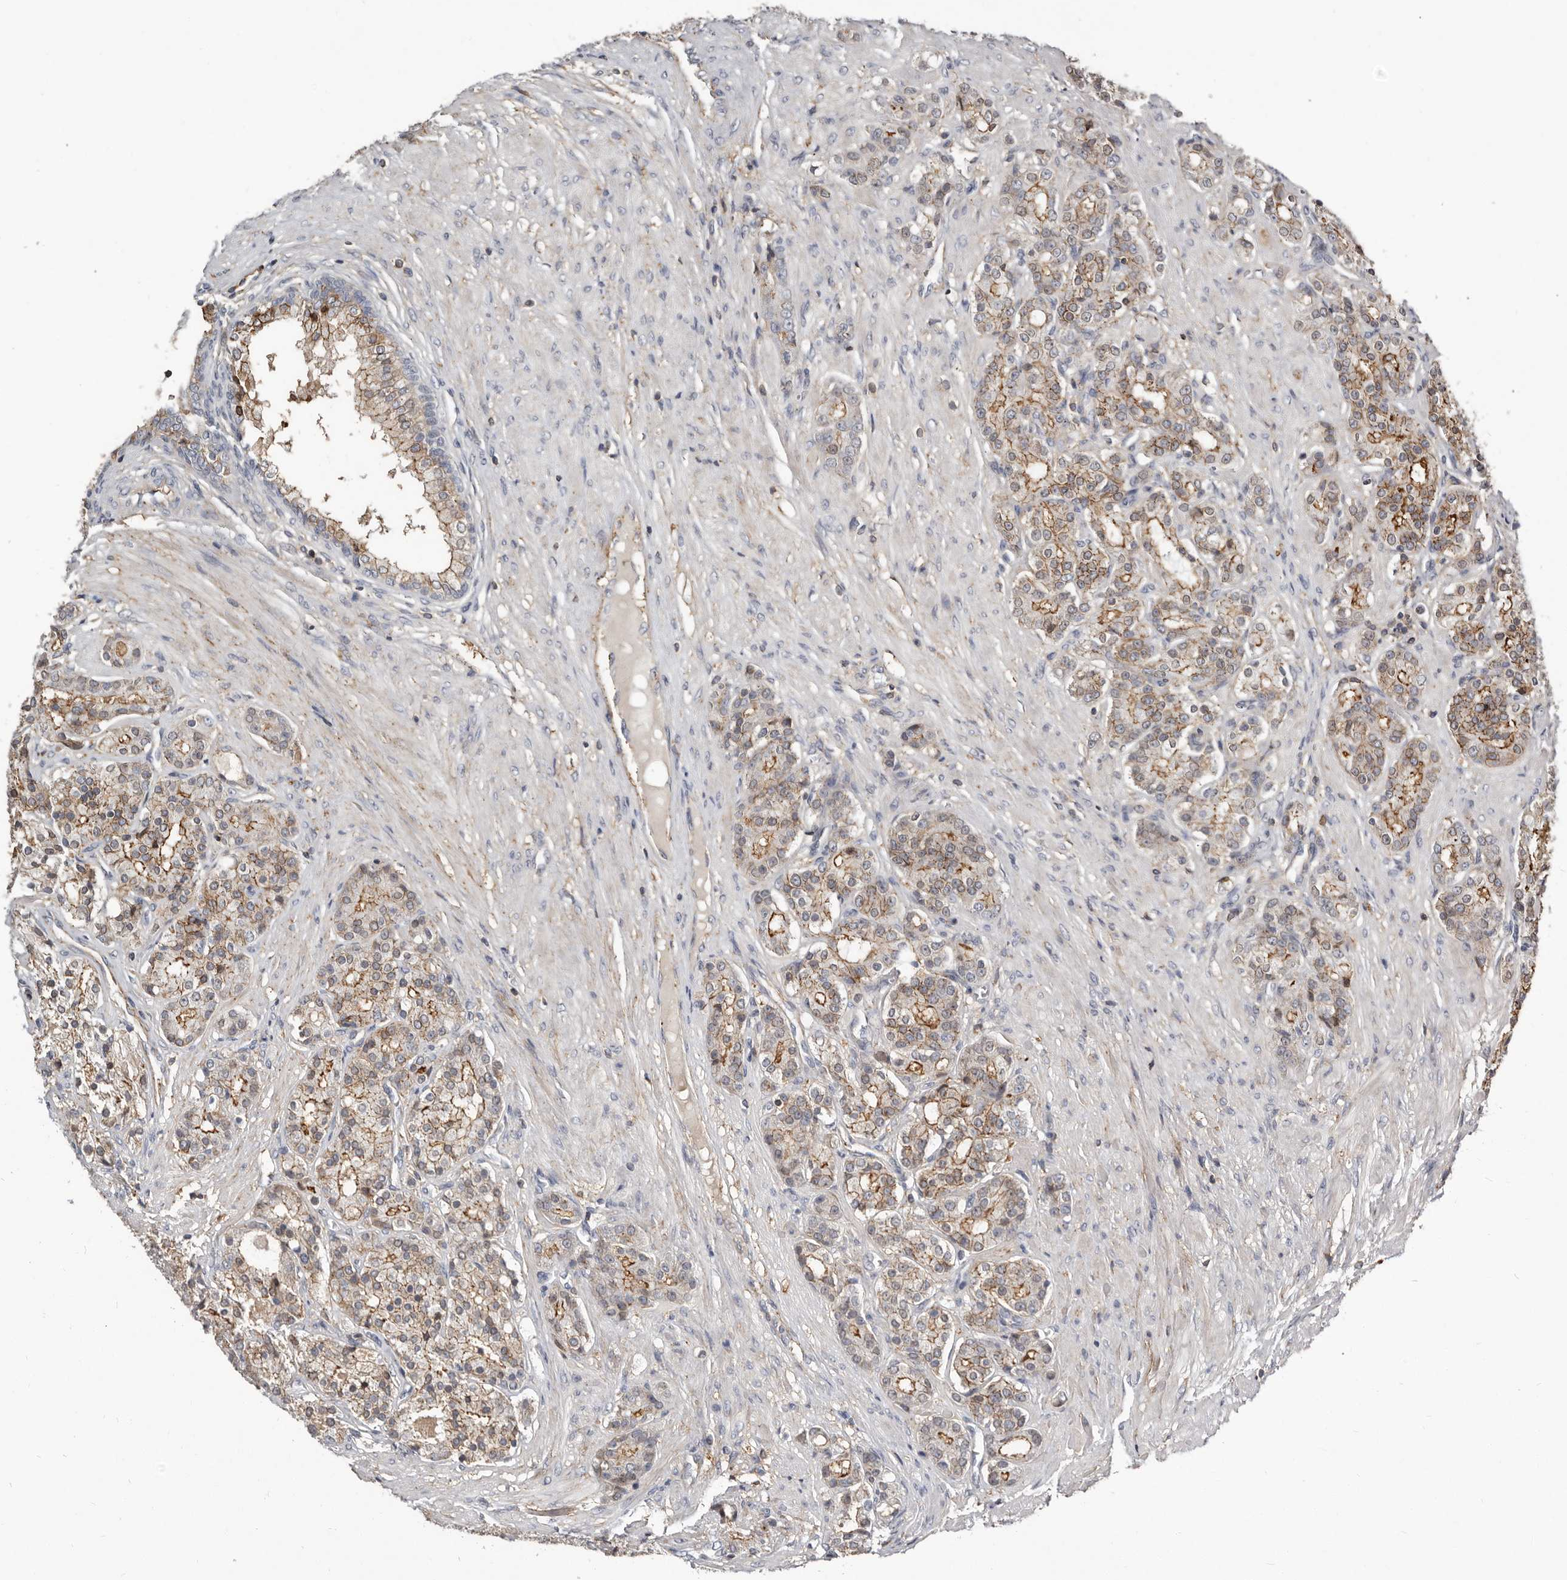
{"staining": {"intensity": "moderate", "quantity": "25%-75%", "location": "cytoplasmic/membranous"}, "tissue": "prostate cancer", "cell_type": "Tumor cells", "image_type": "cancer", "snomed": [{"axis": "morphology", "description": "Adenocarcinoma, High grade"}, {"axis": "topography", "description": "Prostate"}], "caption": "Prostate high-grade adenocarcinoma stained with DAB (3,3'-diaminobenzidine) immunohistochemistry displays medium levels of moderate cytoplasmic/membranous staining in approximately 25%-75% of tumor cells. Immunohistochemistry (ihc) stains the protein of interest in brown and the nuclei are stained blue.", "gene": "KIF26B", "patient": {"sex": "male", "age": 60}}